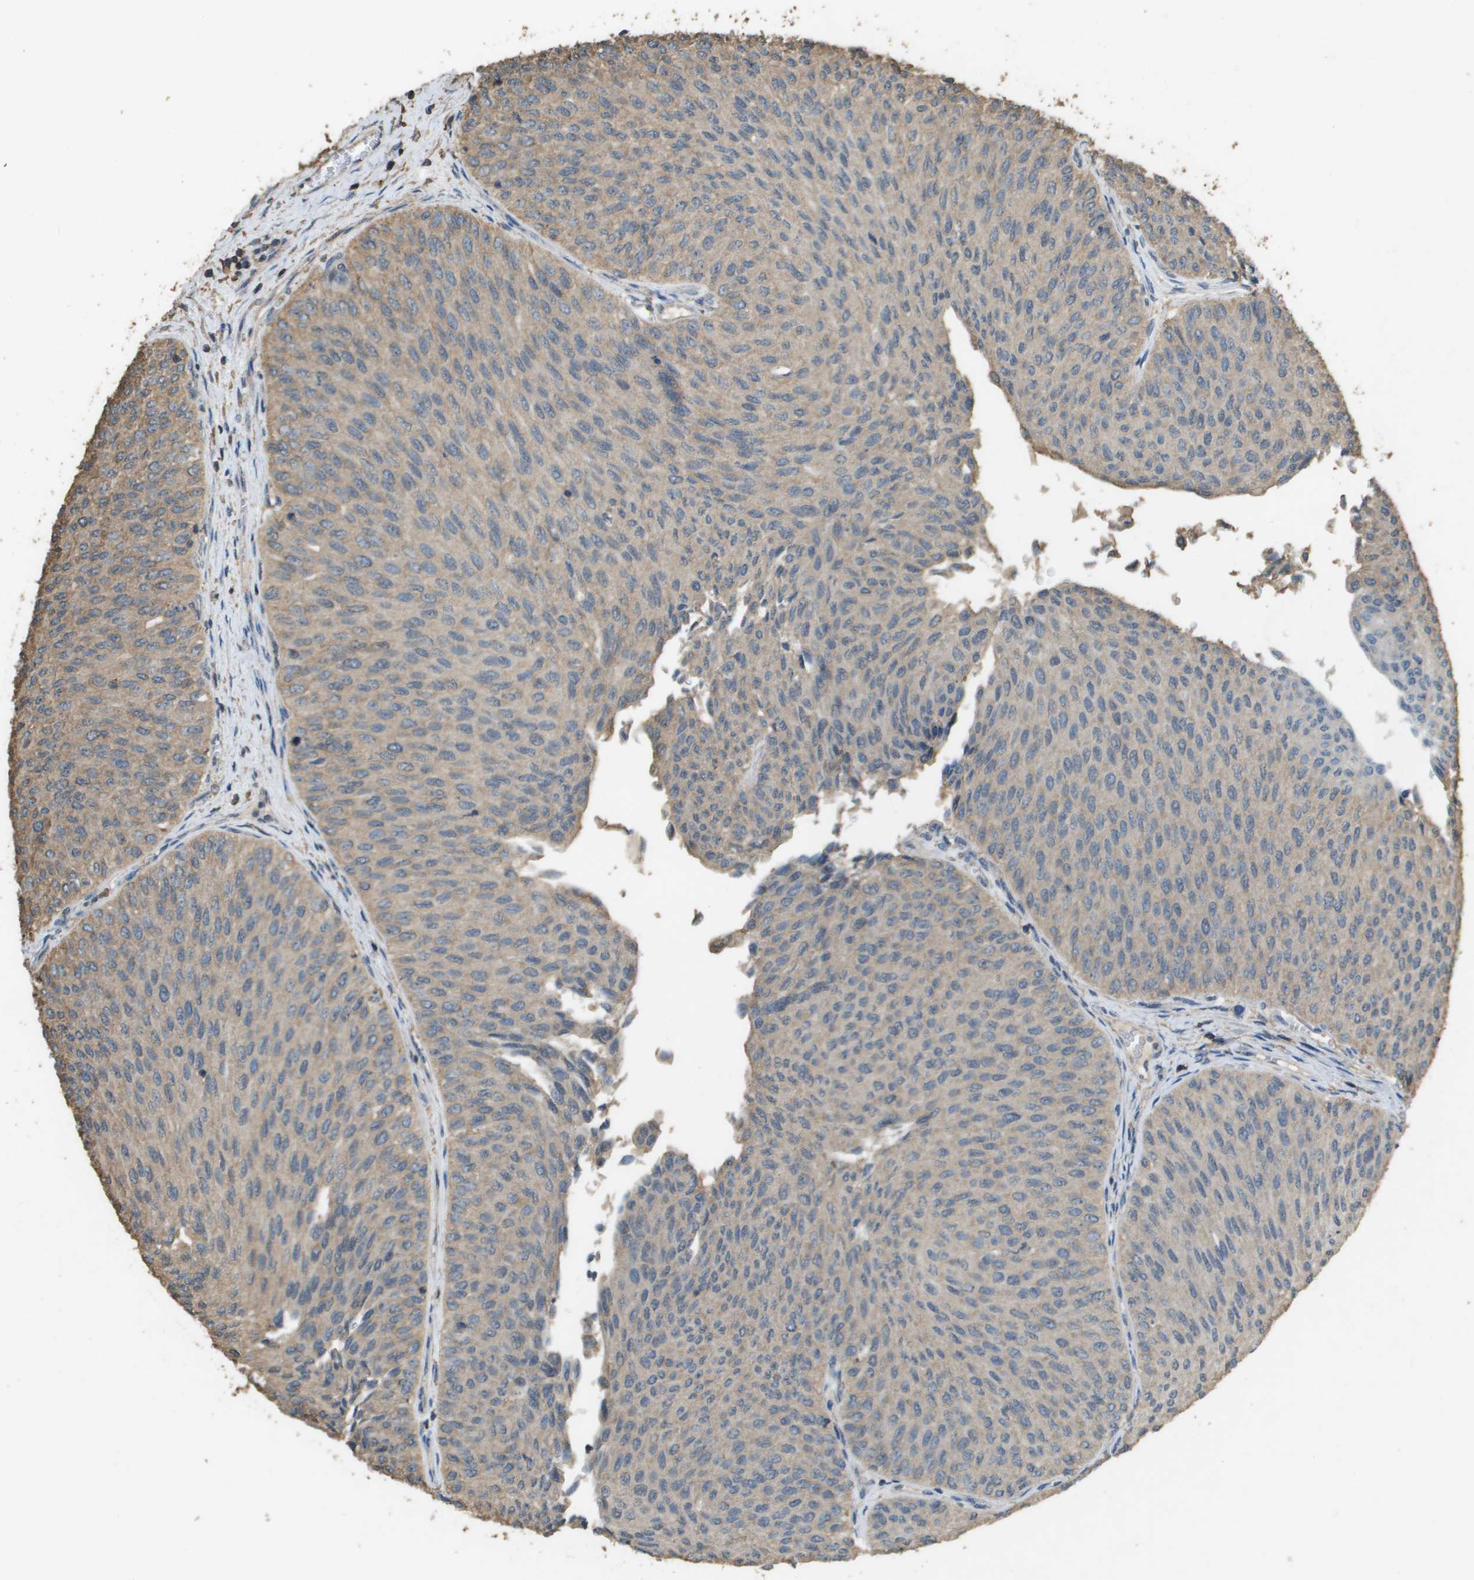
{"staining": {"intensity": "weak", "quantity": "25%-75%", "location": "cytoplasmic/membranous"}, "tissue": "urothelial cancer", "cell_type": "Tumor cells", "image_type": "cancer", "snomed": [{"axis": "morphology", "description": "Urothelial carcinoma, Low grade"}, {"axis": "topography", "description": "Urinary bladder"}], "caption": "Brown immunohistochemical staining in human low-grade urothelial carcinoma shows weak cytoplasmic/membranous positivity in about 25%-75% of tumor cells.", "gene": "MS4A7", "patient": {"sex": "male", "age": 78}}